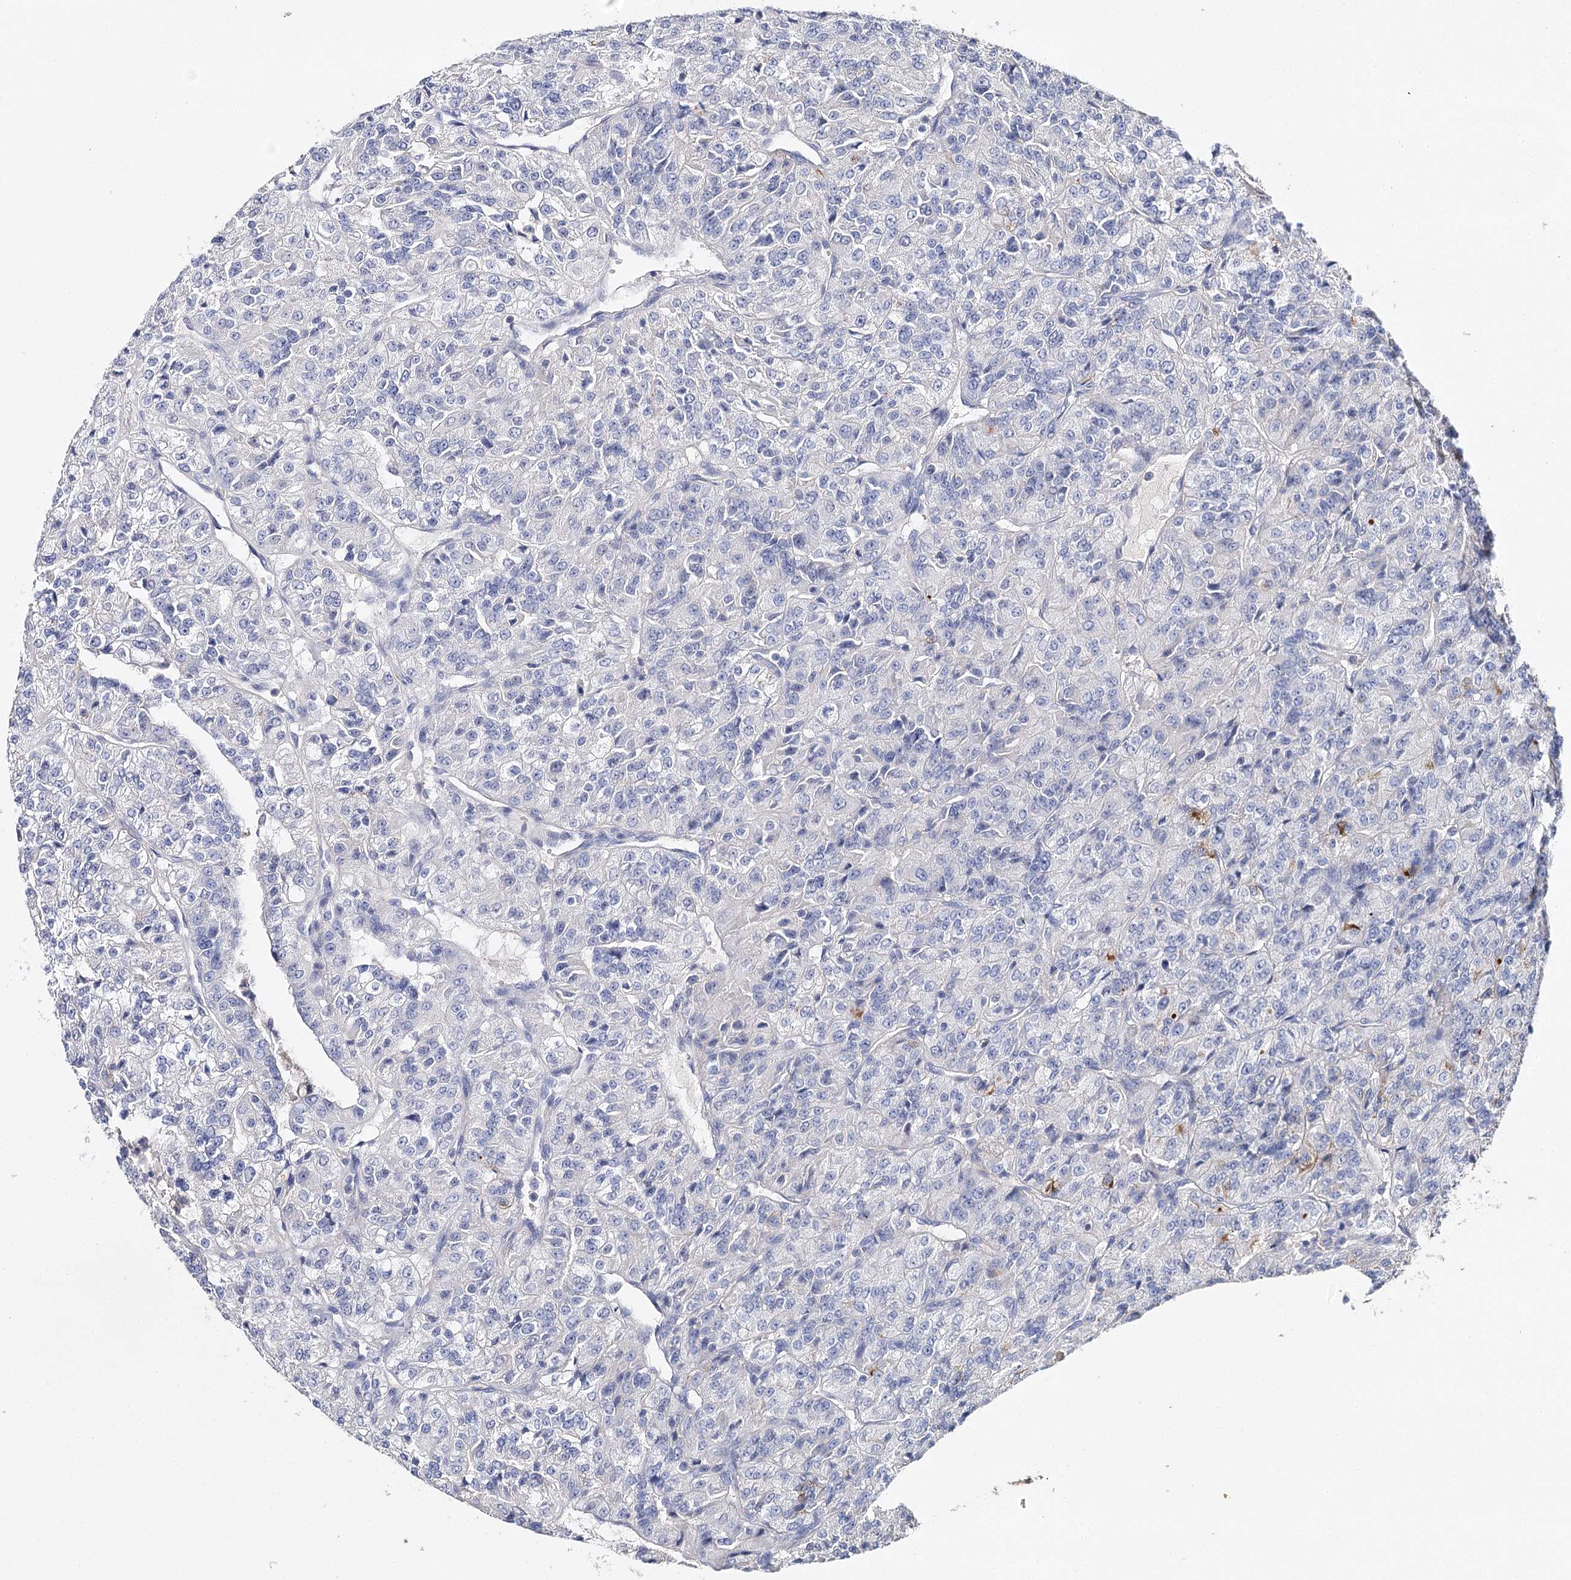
{"staining": {"intensity": "negative", "quantity": "none", "location": "none"}, "tissue": "renal cancer", "cell_type": "Tumor cells", "image_type": "cancer", "snomed": [{"axis": "morphology", "description": "Adenocarcinoma, NOS"}, {"axis": "topography", "description": "Kidney"}], "caption": "Immunohistochemistry (IHC) image of renal adenocarcinoma stained for a protein (brown), which exhibits no expression in tumor cells.", "gene": "EPYC", "patient": {"sex": "female", "age": 63}}